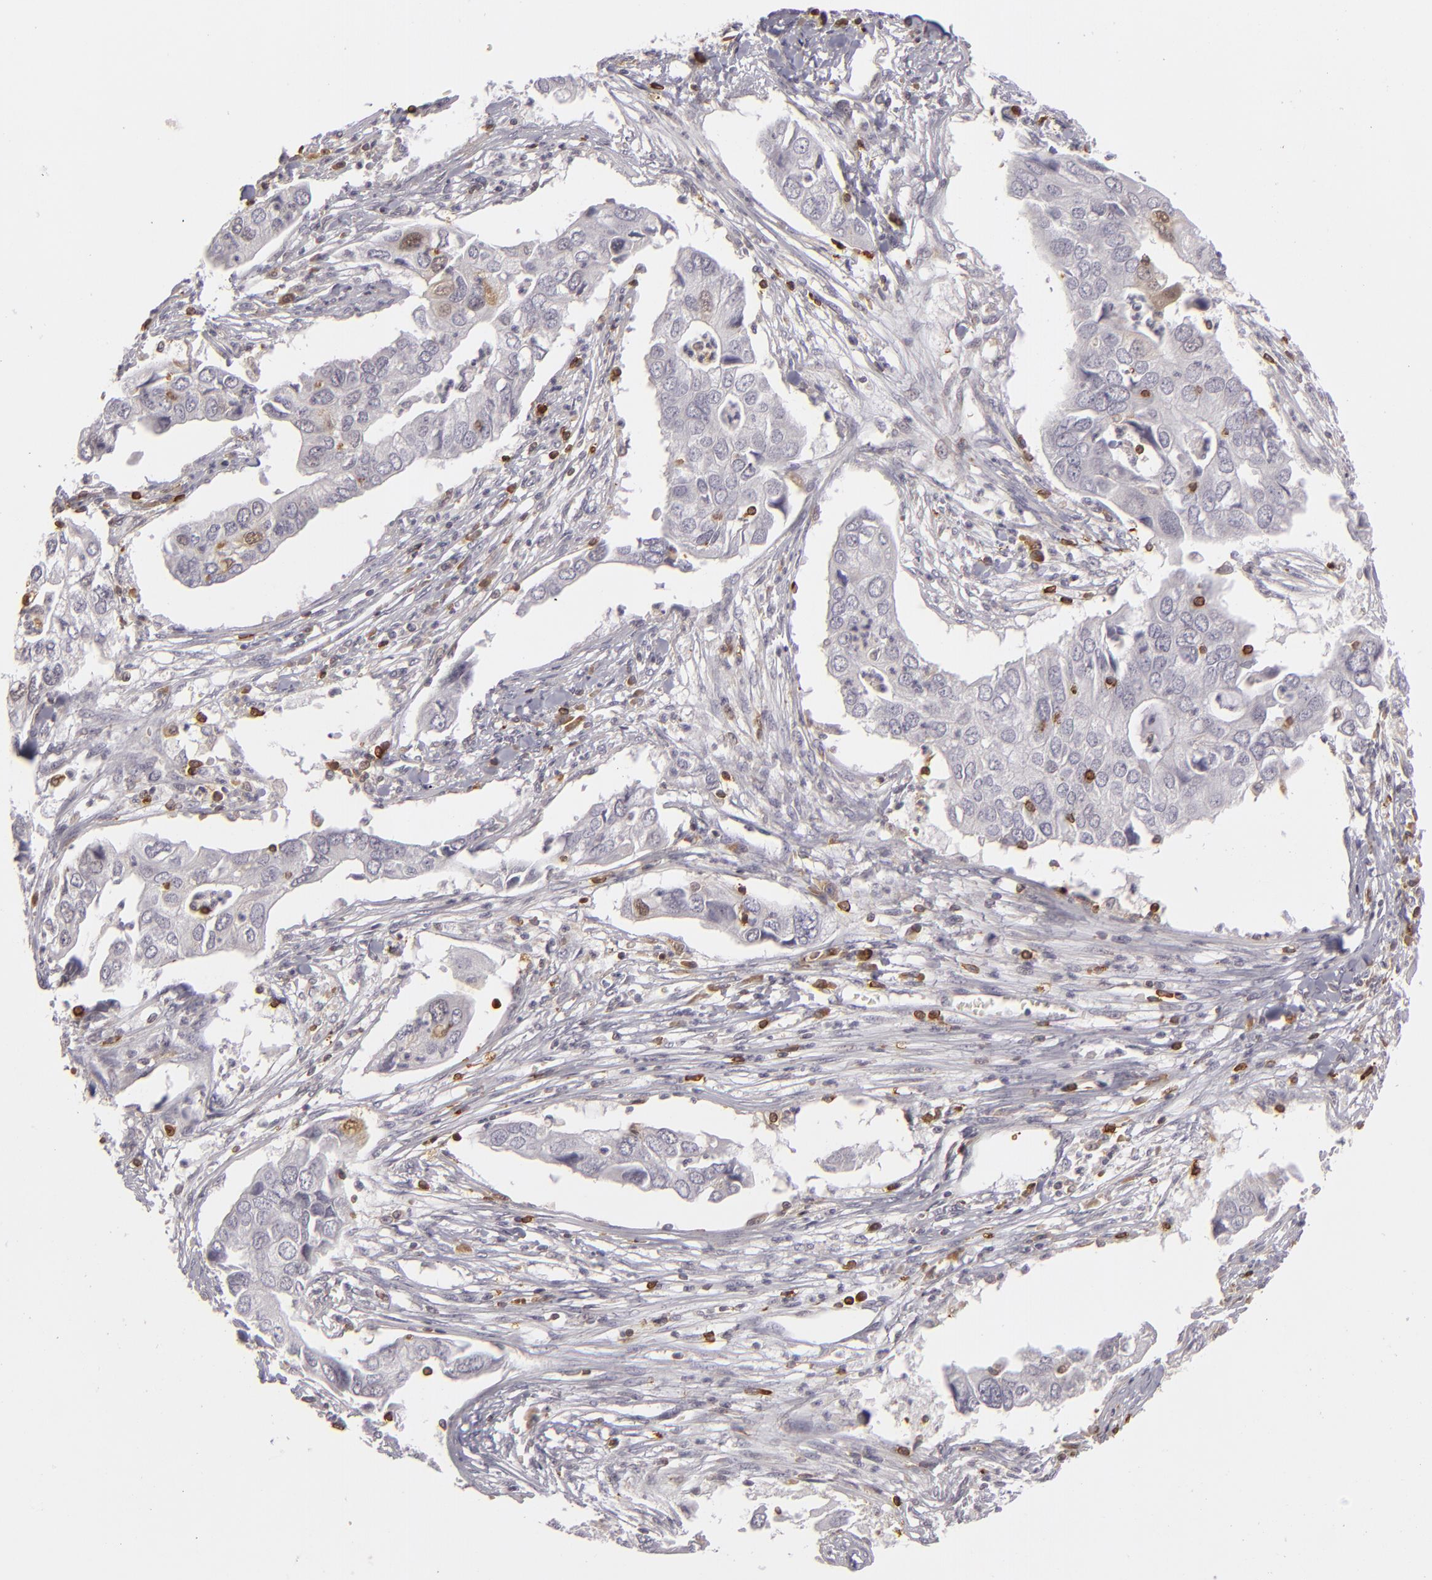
{"staining": {"intensity": "negative", "quantity": "none", "location": "none"}, "tissue": "lung cancer", "cell_type": "Tumor cells", "image_type": "cancer", "snomed": [{"axis": "morphology", "description": "Adenocarcinoma, NOS"}, {"axis": "topography", "description": "Lung"}], "caption": "An IHC histopathology image of lung cancer (adenocarcinoma) is shown. There is no staining in tumor cells of lung cancer (adenocarcinoma).", "gene": "APOBEC3G", "patient": {"sex": "male", "age": 48}}